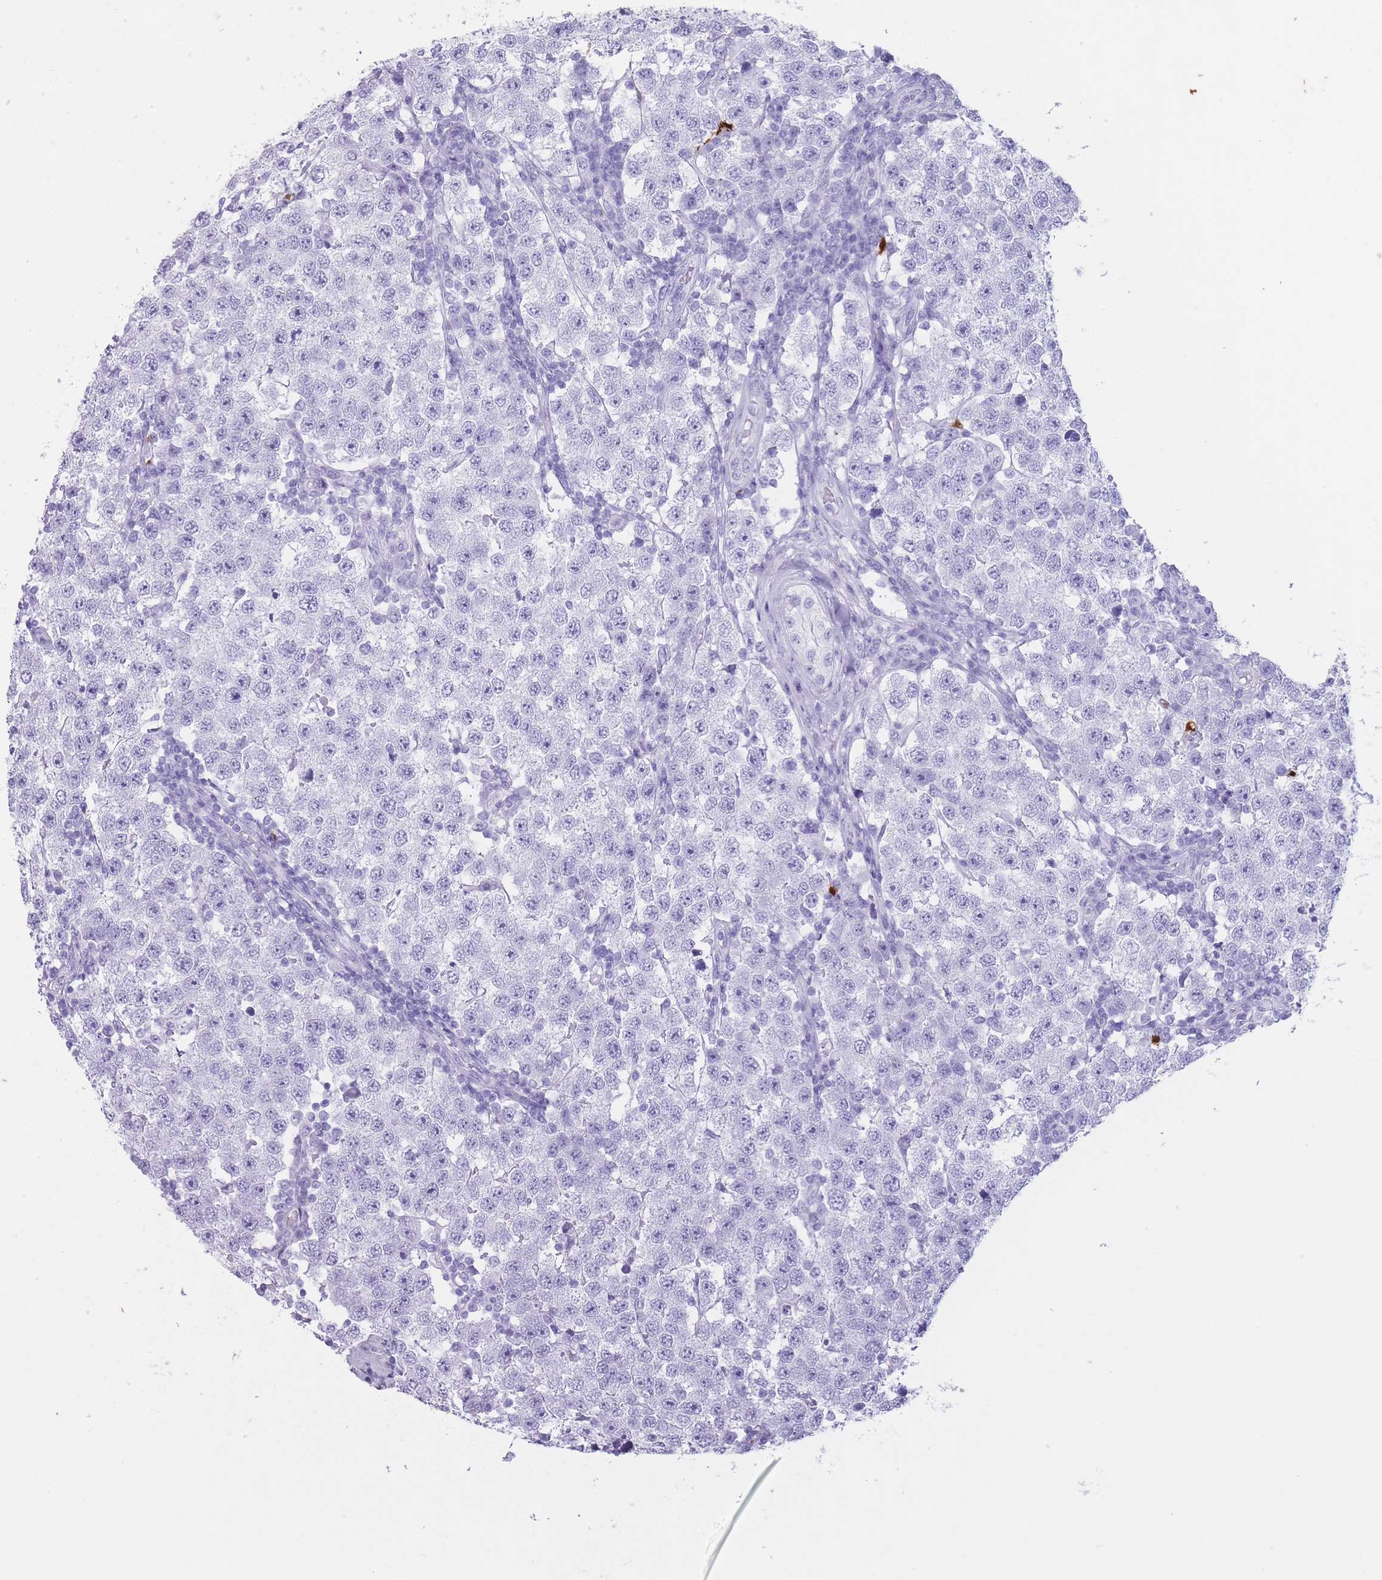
{"staining": {"intensity": "negative", "quantity": "none", "location": "none"}, "tissue": "testis cancer", "cell_type": "Tumor cells", "image_type": "cancer", "snomed": [{"axis": "morphology", "description": "Seminoma, NOS"}, {"axis": "topography", "description": "Testis"}], "caption": "This is a image of IHC staining of testis cancer (seminoma), which shows no staining in tumor cells.", "gene": "OR4F21", "patient": {"sex": "male", "age": 34}}